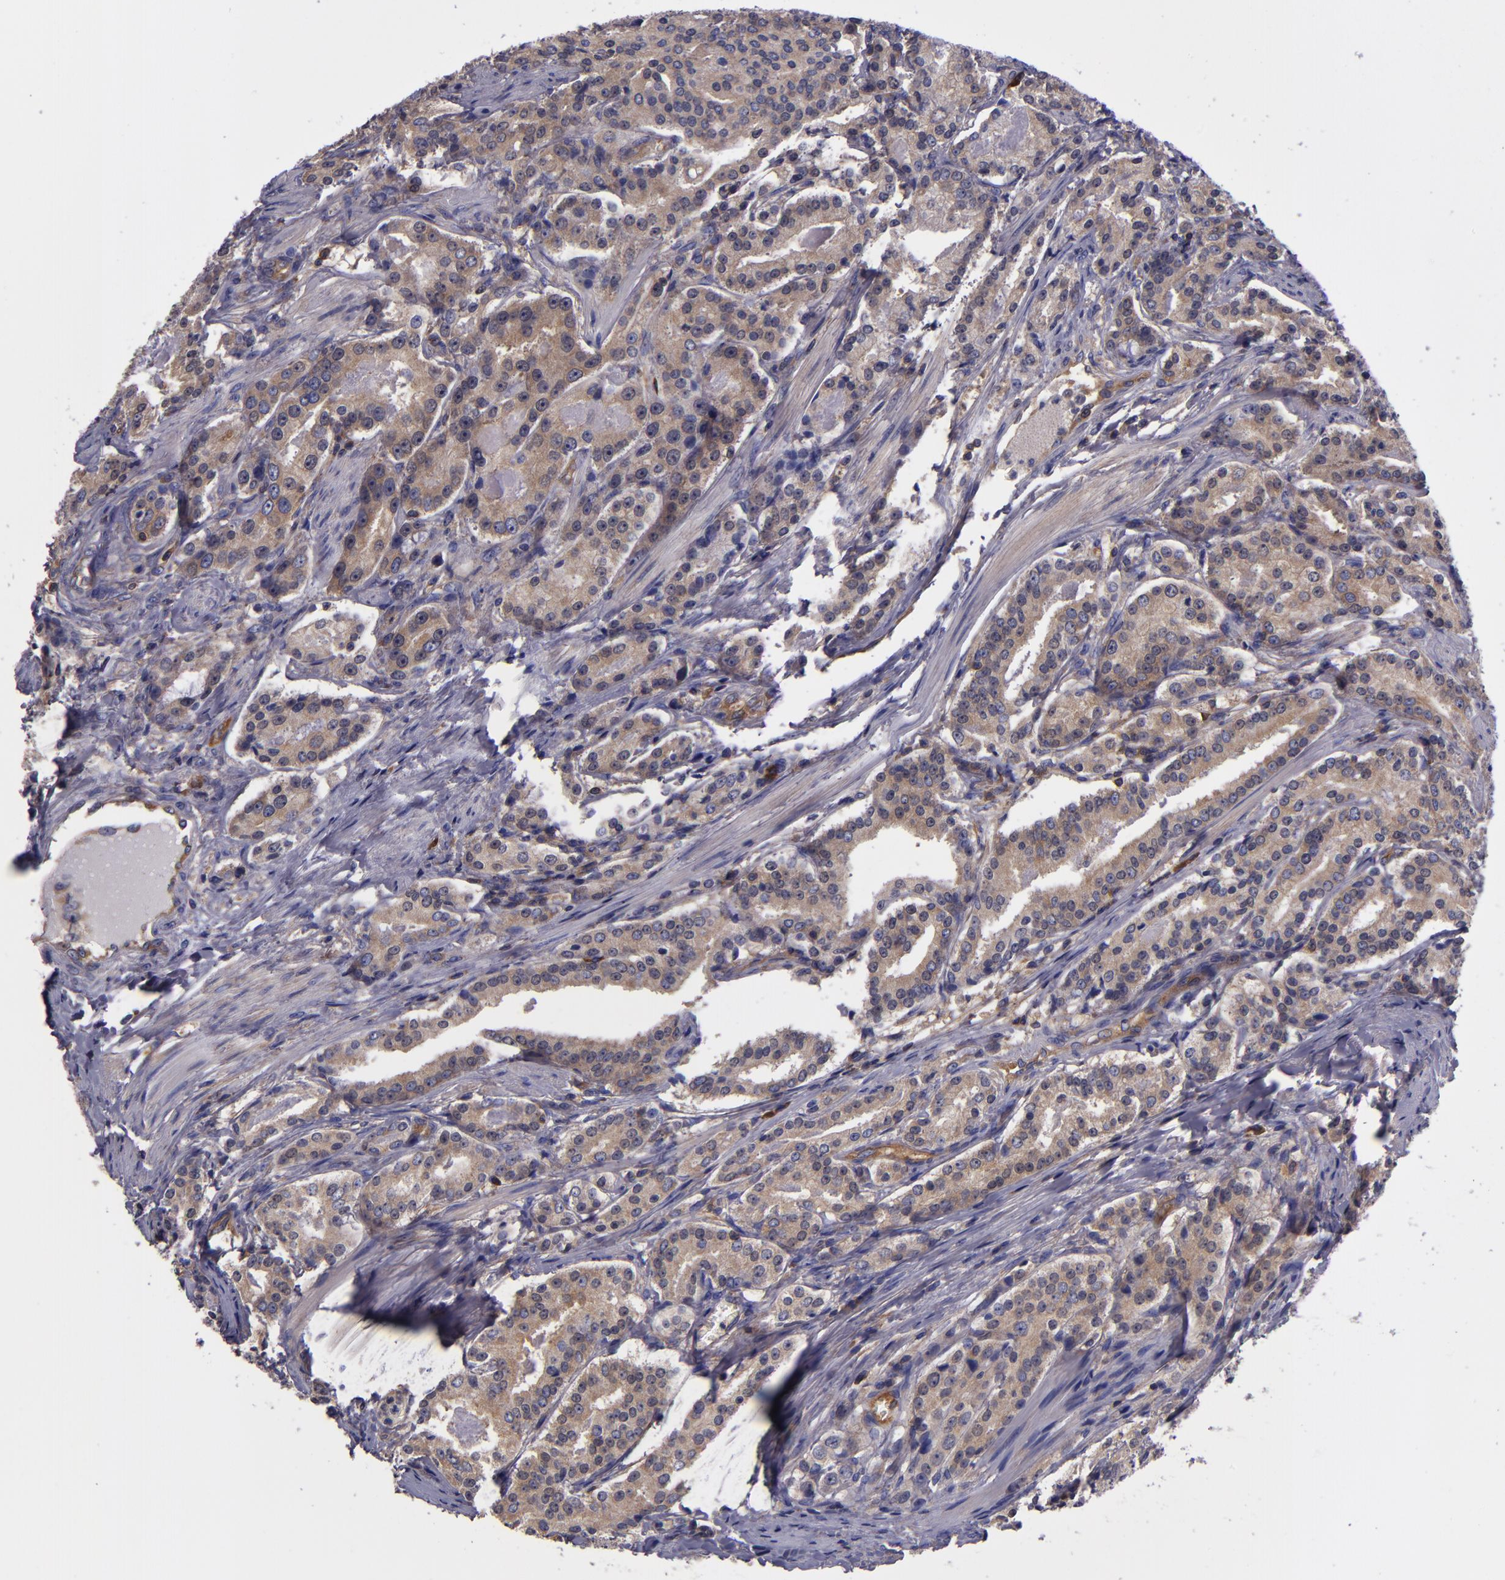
{"staining": {"intensity": "weak", "quantity": ">75%", "location": "cytoplasmic/membranous"}, "tissue": "prostate cancer", "cell_type": "Tumor cells", "image_type": "cancer", "snomed": [{"axis": "morphology", "description": "Adenocarcinoma, Medium grade"}, {"axis": "topography", "description": "Prostate"}], "caption": "Prostate cancer tissue displays weak cytoplasmic/membranous expression in approximately >75% of tumor cells, visualized by immunohistochemistry. Immunohistochemistry (ihc) stains the protein of interest in brown and the nuclei are stained blue.", "gene": "CARS1", "patient": {"sex": "male", "age": 72}}